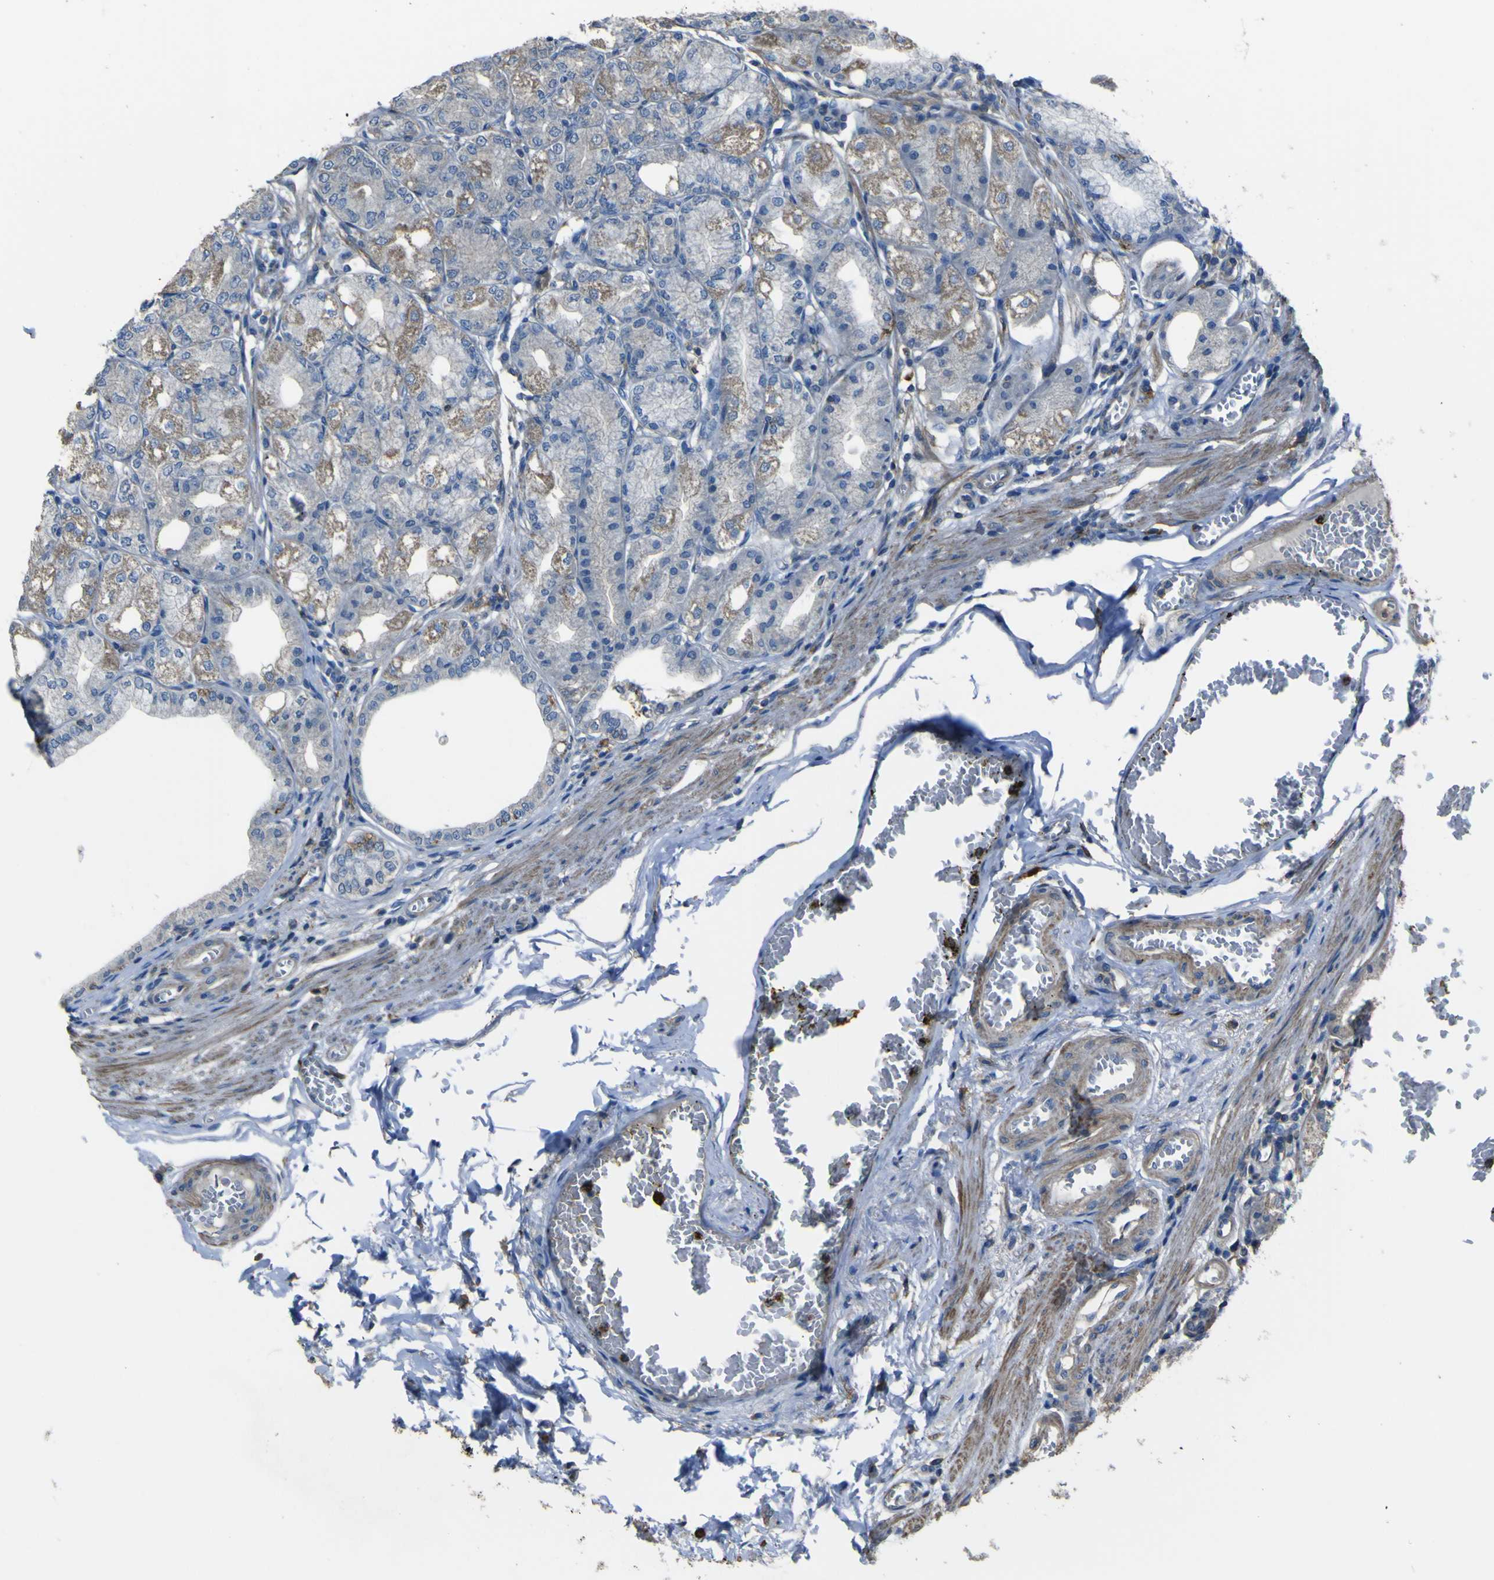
{"staining": {"intensity": "weak", "quantity": "25%-75%", "location": "cytoplasmic/membranous"}, "tissue": "stomach", "cell_type": "Glandular cells", "image_type": "normal", "snomed": [{"axis": "morphology", "description": "Normal tissue, NOS"}, {"axis": "topography", "description": "Stomach, lower"}], "caption": "A low amount of weak cytoplasmic/membranous staining is seen in about 25%-75% of glandular cells in normal stomach.", "gene": "LAIR1", "patient": {"sex": "male", "age": 71}}